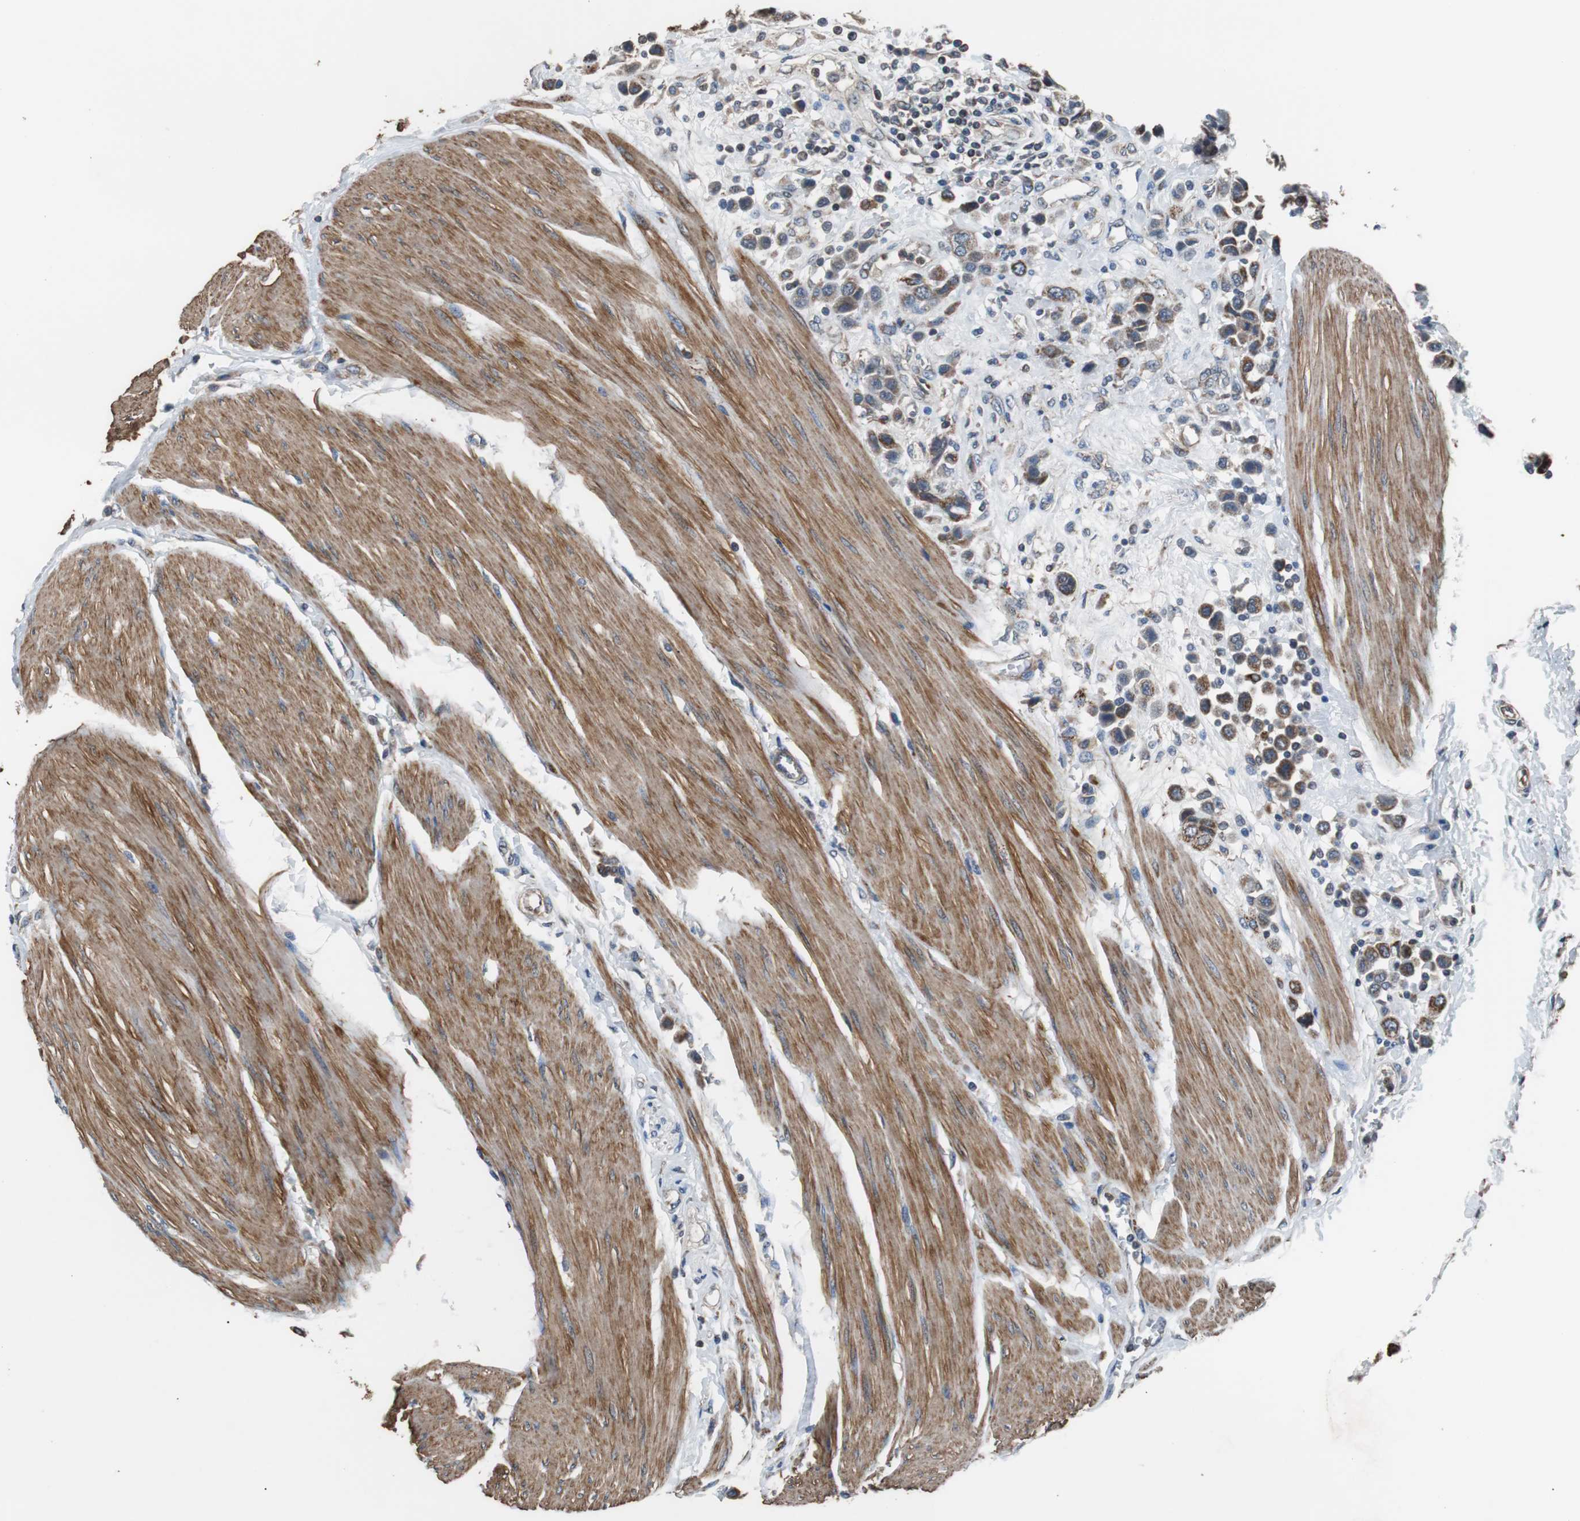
{"staining": {"intensity": "moderate", "quantity": ">75%", "location": "cytoplasmic/membranous"}, "tissue": "urothelial cancer", "cell_type": "Tumor cells", "image_type": "cancer", "snomed": [{"axis": "morphology", "description": "Urothelial carcinoma, High grade"}, {"axis": "topography", "description": "Urinary bladder"}], "caption": "Immunohistochemical staining of human urothelial cancer reveals moderate cytoplasmic/membranous protein expression in about >75% of tumor cells. Immunohistochemistry stains the protein in brown and the nuclei are stained blue.", "gene": "PITRM1", "patient": {"sex": "male", "age": 50}}